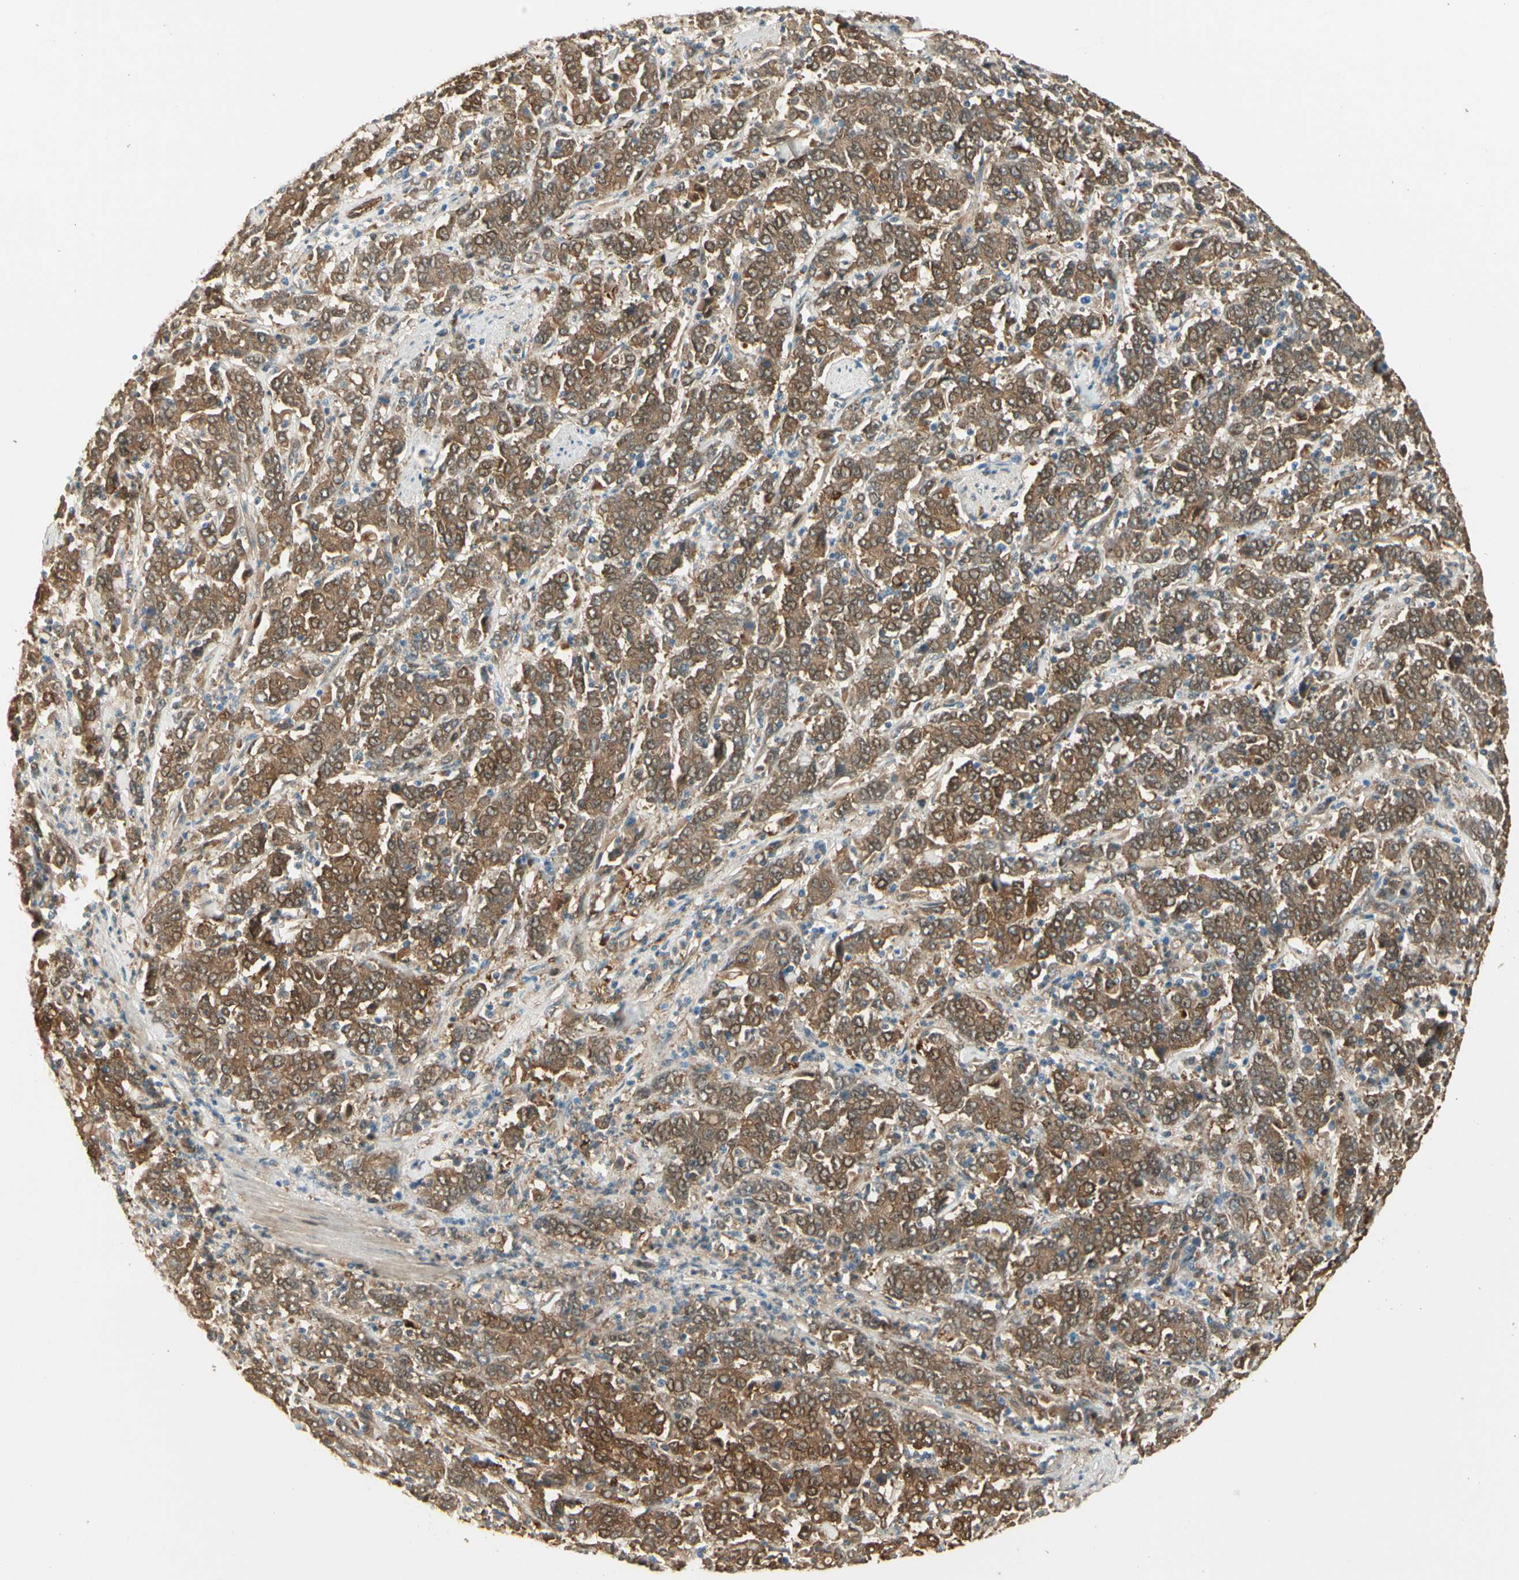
{"staining": {"intensity": "moderate", "quantity": ">75%", "location": "cytoplasmic/membranous"}, "tissue": "stomach cancer", "cell_type": "Tumor cells", "image_type": "cancer", "snomed": [{"axis": "morphology", "description": "Adenocarcinoma, NOS"}, {"axis": "topography", "description": "Stomach, lower"}], "caption": "Stomach cancer stained for a protein exhibits moderate cytoplasmic/membranous positivity in tumor cells.", "gene": "SERPINB6", "patient": {"sex": "female", "age": 71}}